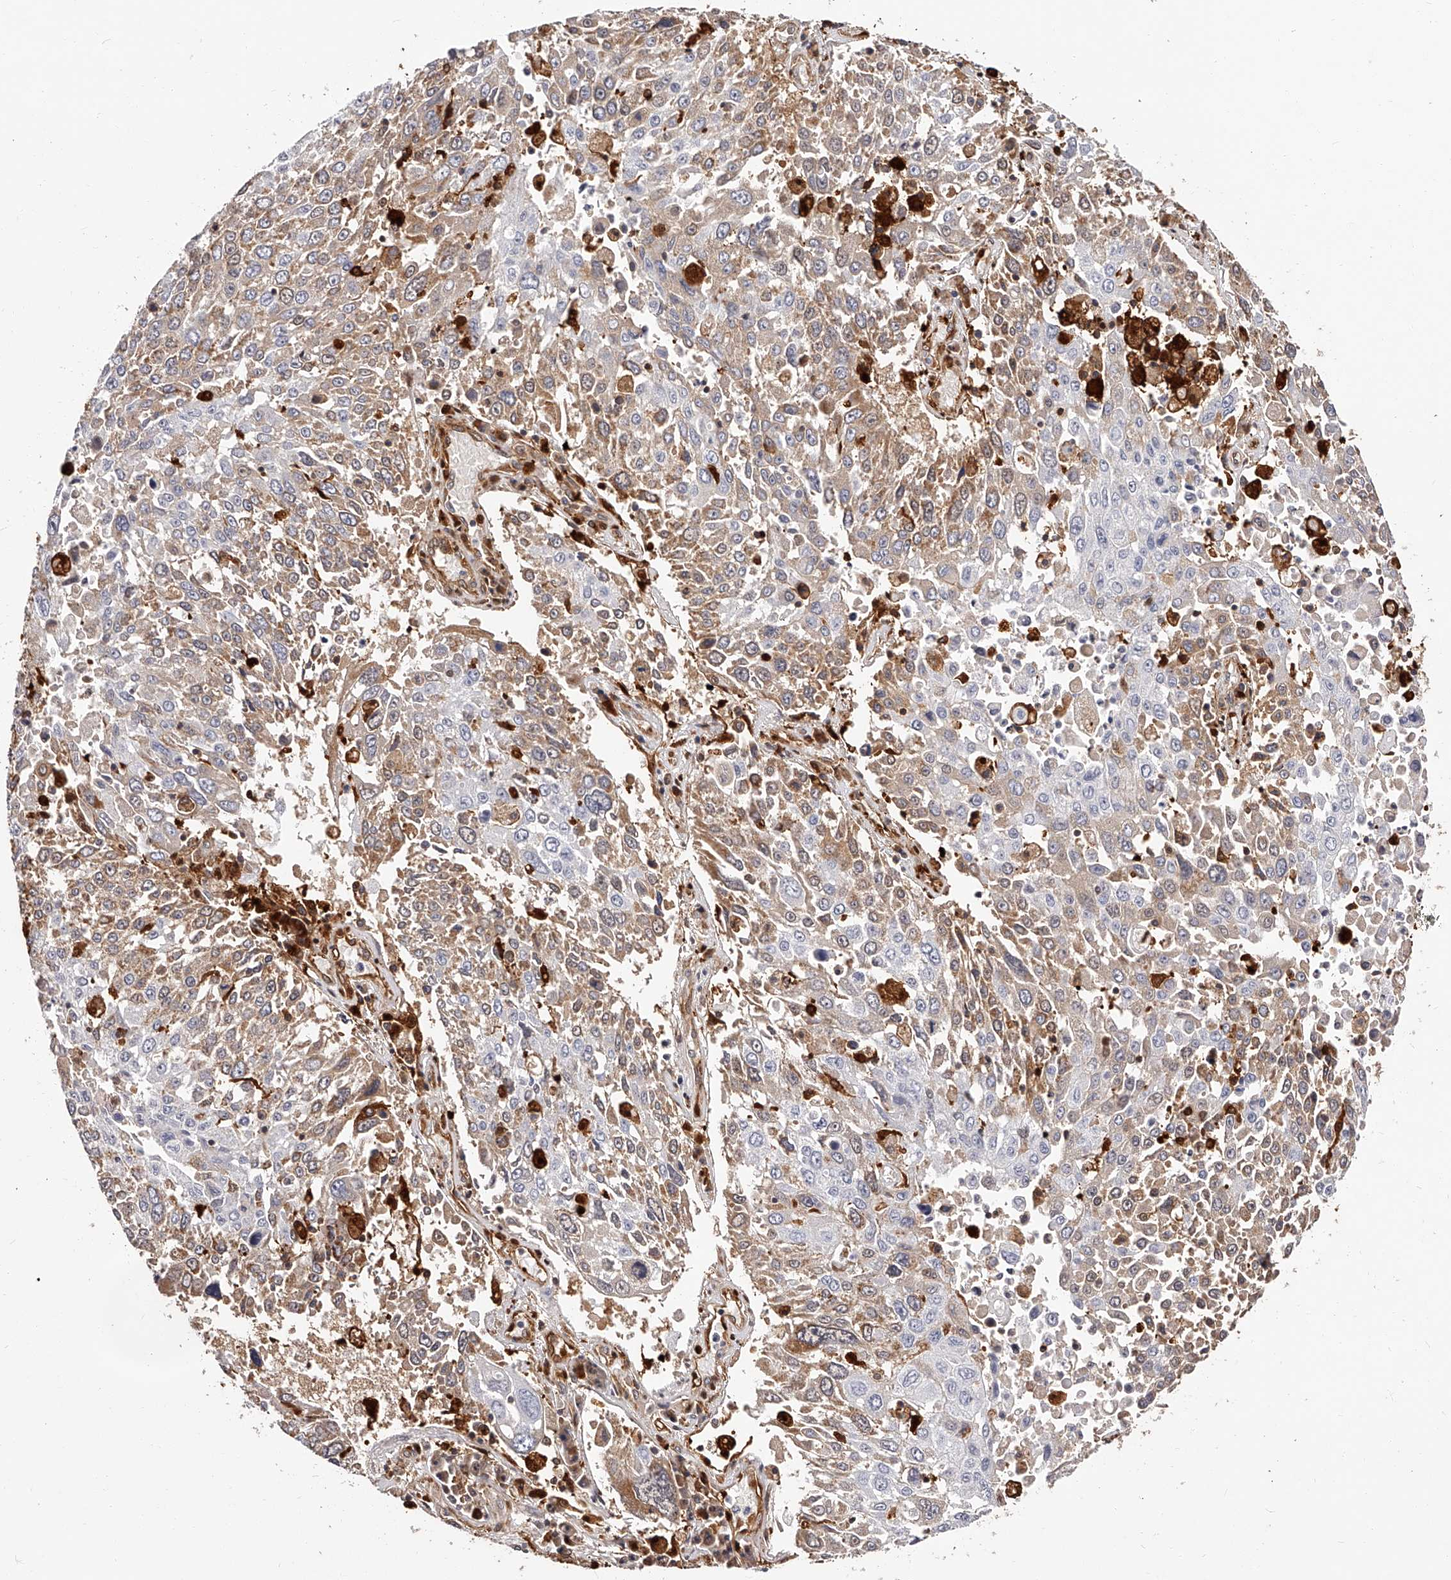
{"staining": {"intensity": "weak", "quantity": "25%-75%", "location": "cytoplasmic/membranous"}, "tissue": "lung cancer", "cell_type": "Tumor cells", "image_type": "cancer", "snomed": [{"axis": "morphology", "description": "Squamous cell carcinoma, NOS"}, {"axis": "topography", "description": "Lung"}], "caption": "Squamous cell carcinoma (lung) tissue exhibits weak cytoplasmic/membranous expression in about 25%-75% of tumor cells", "gene": "LAP3", "patient": {"sex": "male", "age": 65}}